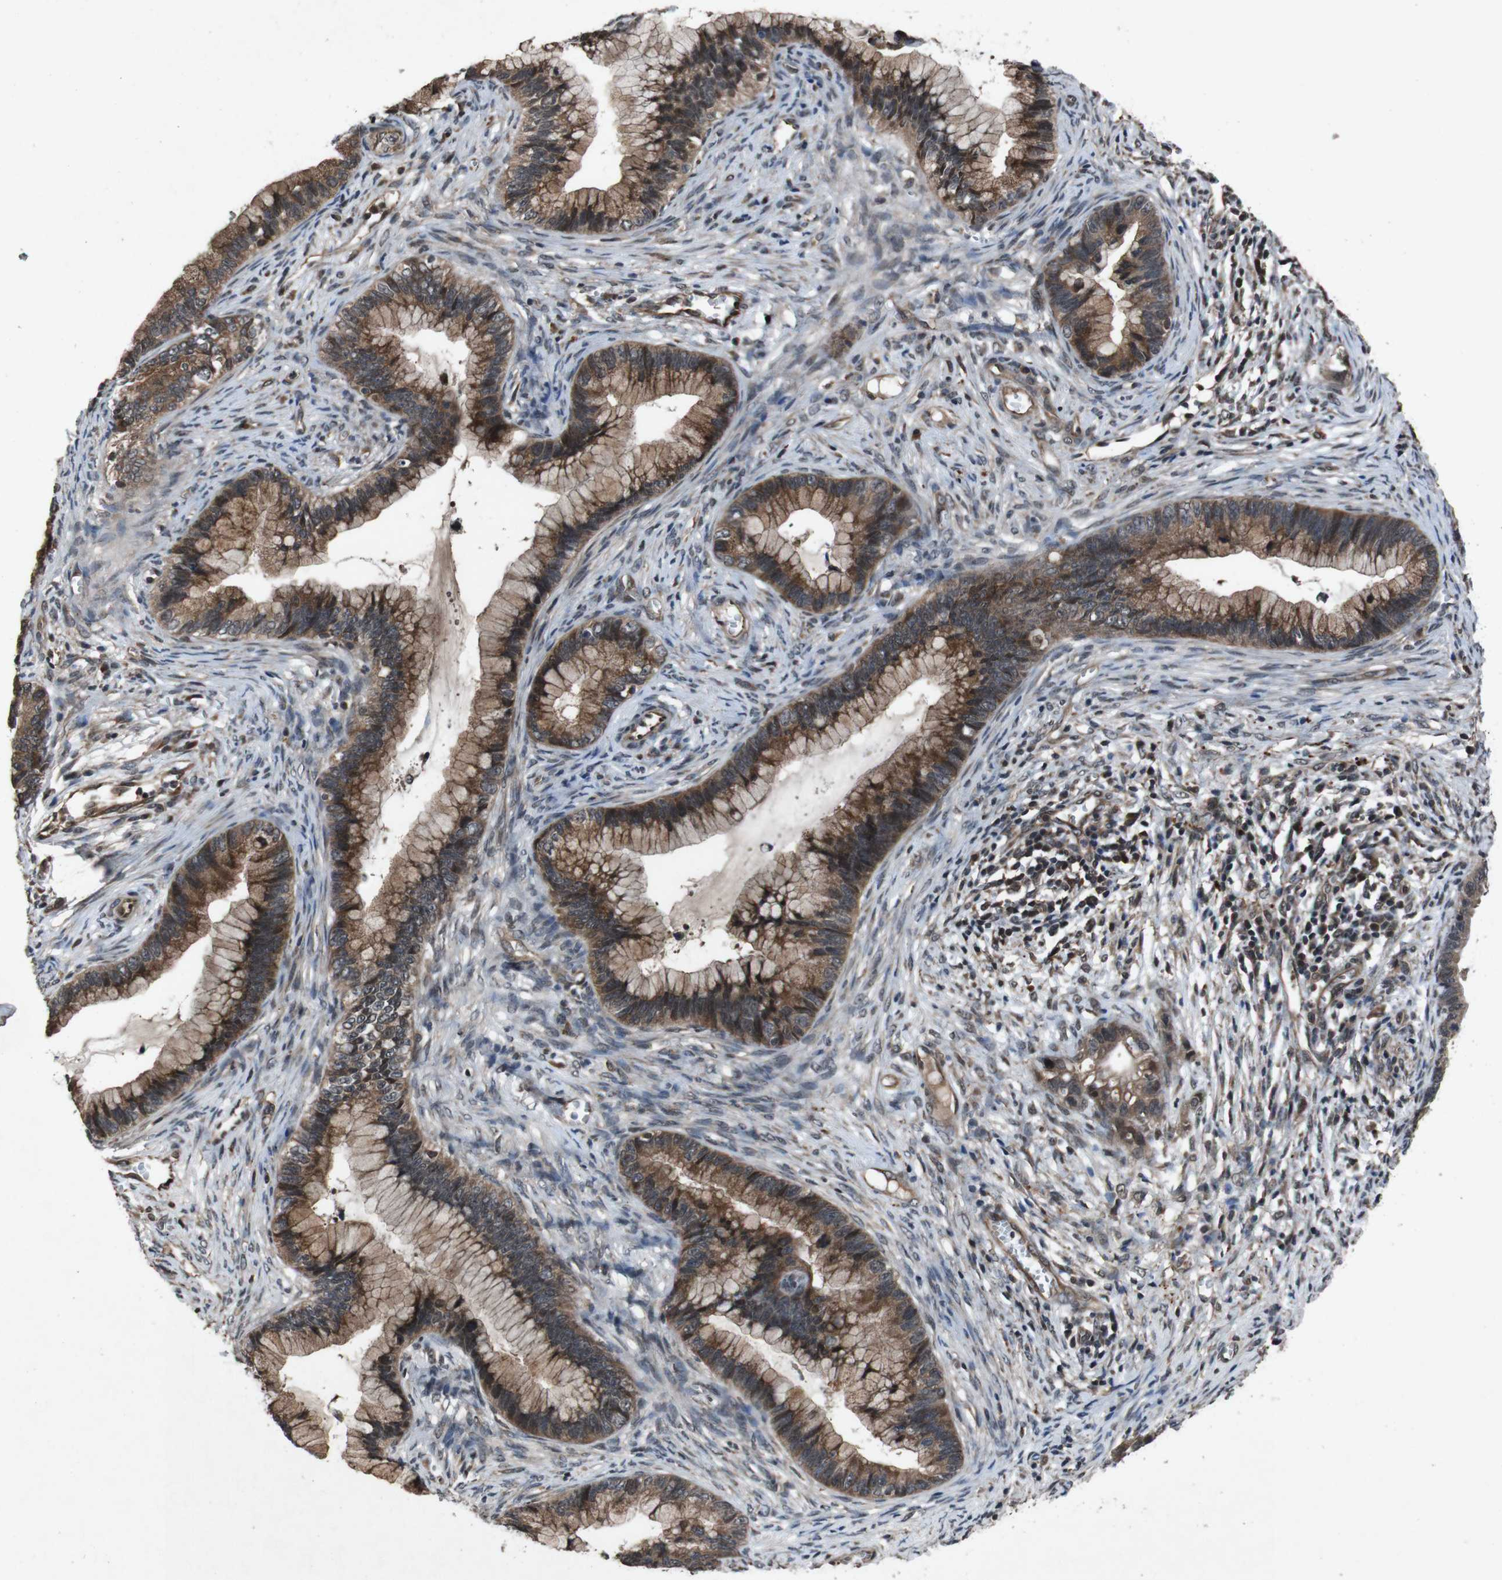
{"staining": {"intensity": "moderate", "quantity": ">75%", "location": "cytoplasmic/membranous,nuclear"}, "tissue": "cervical cancer", "cell_type": "Tumor cells", "image_type": "cancer", "snomed": [{"axis": "morphology", "description": "Adenocarcinoma, NOS"}, {"axis": "topography", "description": "Cervix"}], "caption": "Cervical adenocarcinoma stained with DAB IHC shows medium levels of moderate cytoplasmic/membranous and nuclear positivity in about >75% of tumor cells. The staining was performed using DAB (3,3'-diaminobenzidine), with brown indicating positive protein expression. Nuclei are stained blue with hematoxylin.", "gene": "SOCS1", "patient": {"sex": "female", "age": 44}}